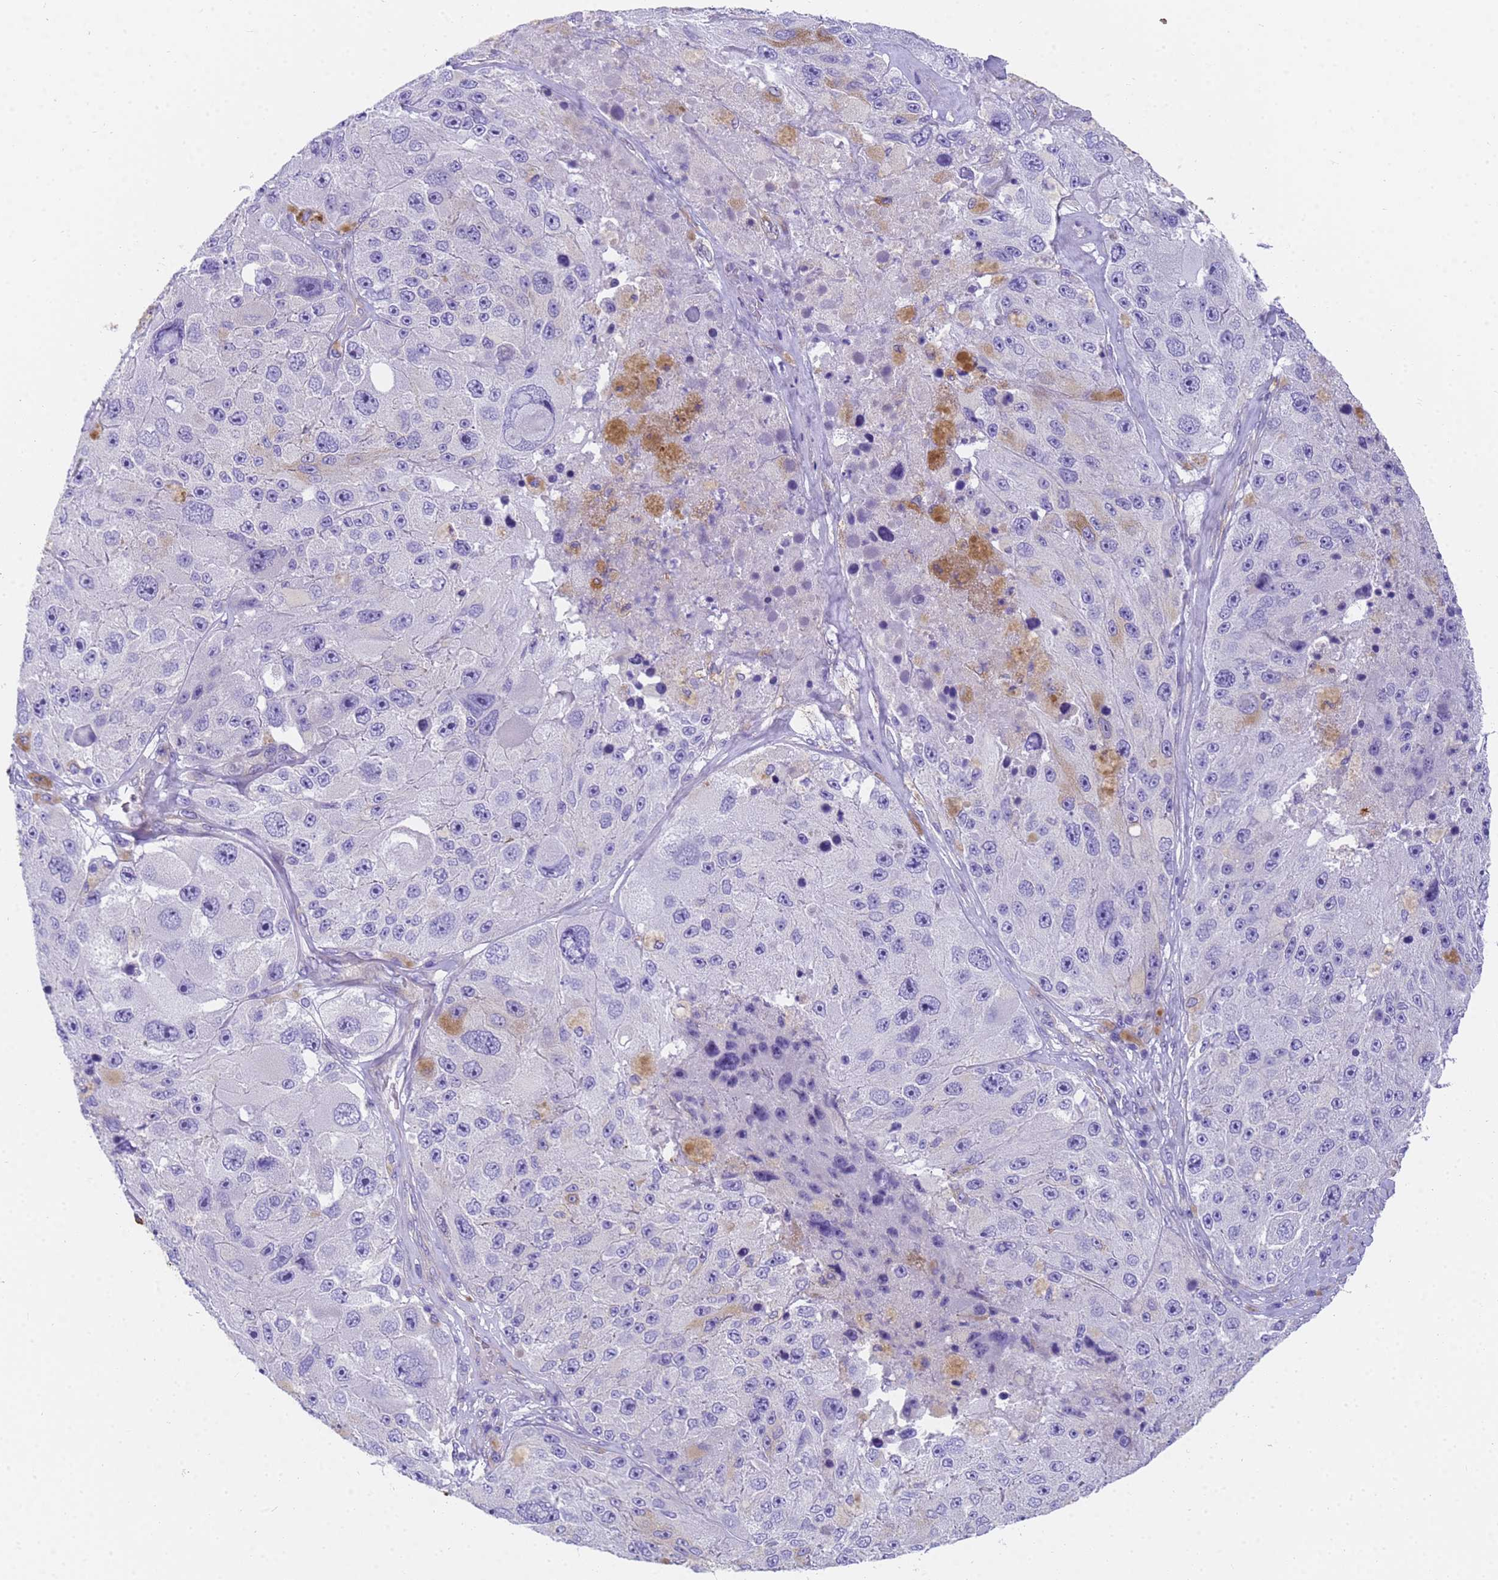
{"staining": {"intensity": "negative", "quantity": "none", "location": "none"}, "tissue": "melanoma", "cell_type": "Tumor cells", "image_type": "cancer", "snomed": [{"axis": "morphology", "description": "Malignant melanoma, Metastatic site"}, {"axis": "topography", "description": "Lymph node"}], "caption": "Tumor cells are negative for protein expression in human melanoma. (DAB (3,3'-diaminobenzidine) immunohistochemistry visualized using brightfield microscopy, high magnification).", "gene": "MVB12A", "patient": {"sex": "male", "age": 62}}